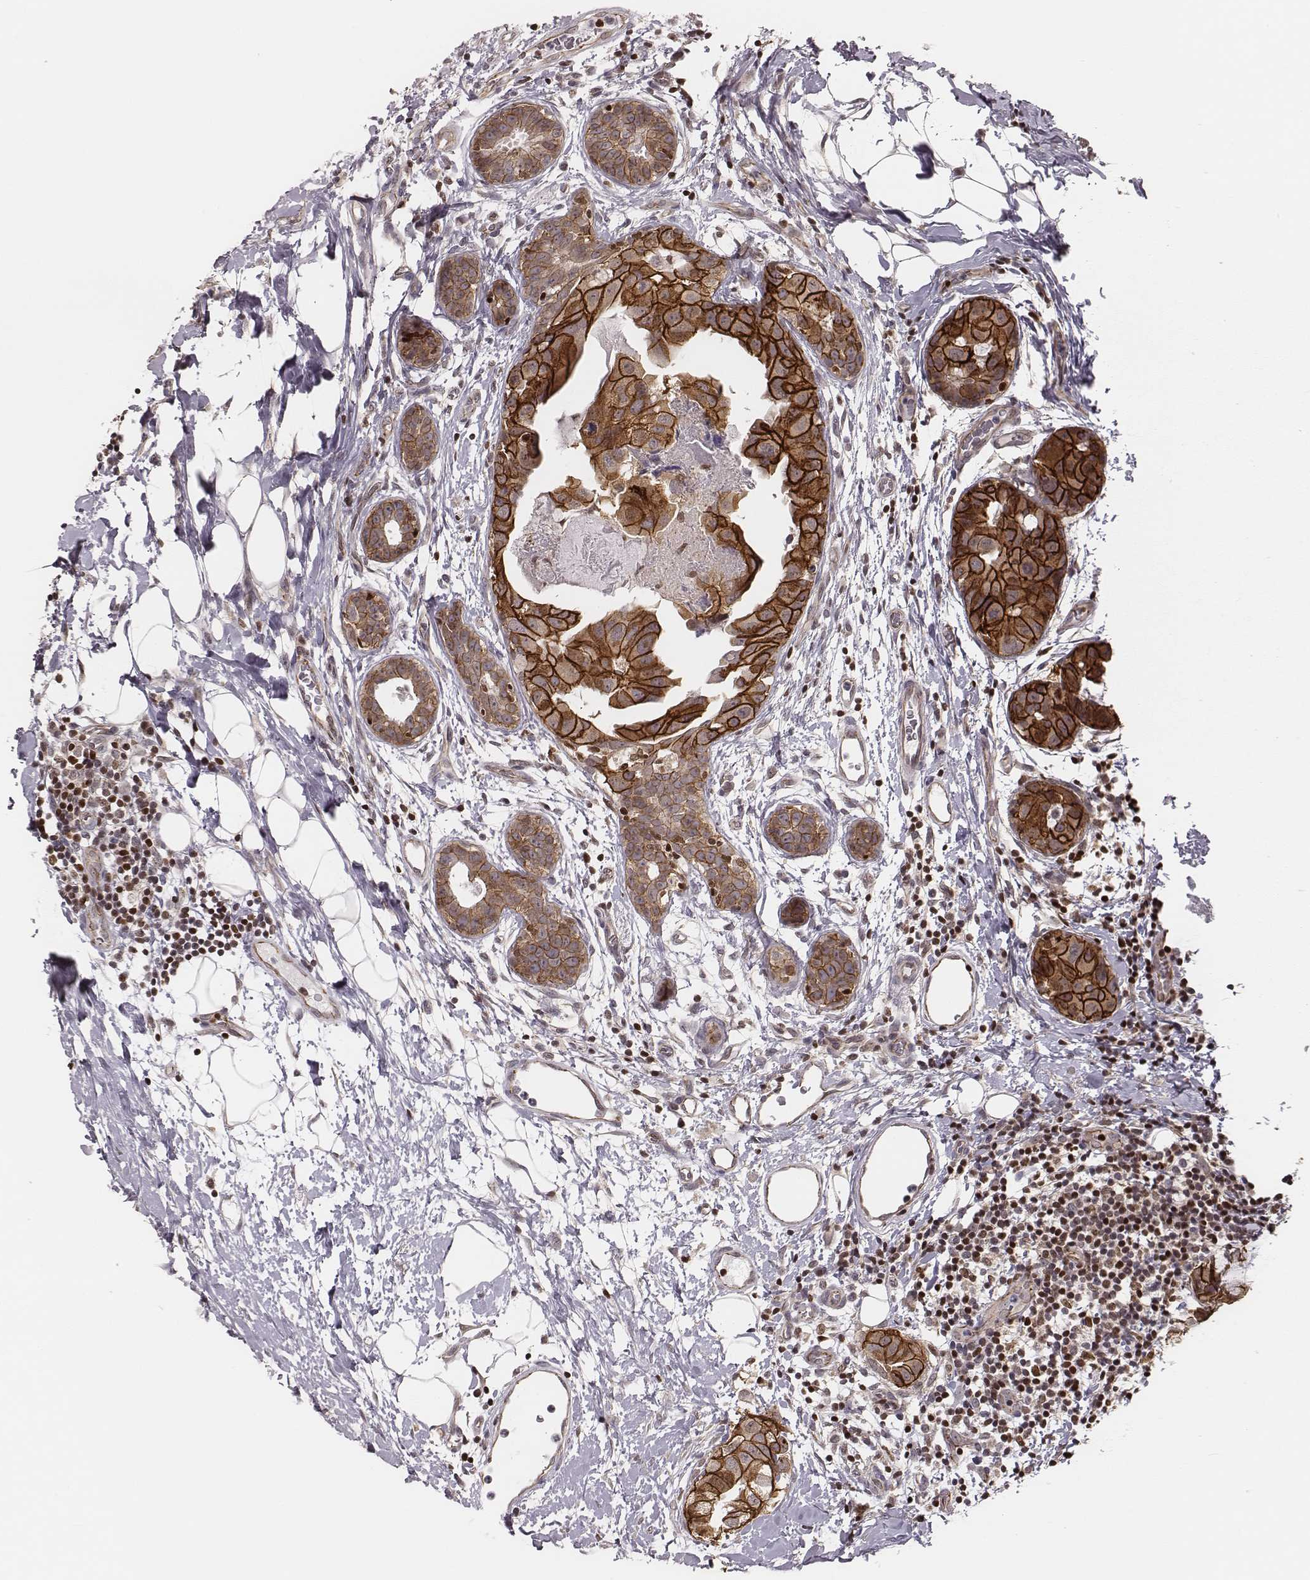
{"staining": {"intensity": "strong", "quantity": ">75%", "location": "cytoplasmic/membranous"}, "tissue": "breast cancer", "cell_type": "Tumor cells", "image_type": "cancer", "snomed": [{"axis": "morphology", "description": "Normal tissue, NOS"}, {"axis": "morphology", "description": "Duct carcinoma"}, {"axis": "topography", "description": "Breast"}], "caption": "Immunohistochemical staining of invasive ductal carcinoma (breast) displays high levels of strong cytoplasmic/membranous staining in about >75% of tumor cells.", "gene": "WDR59", "patient": {"sex": "female", "age": 40}}